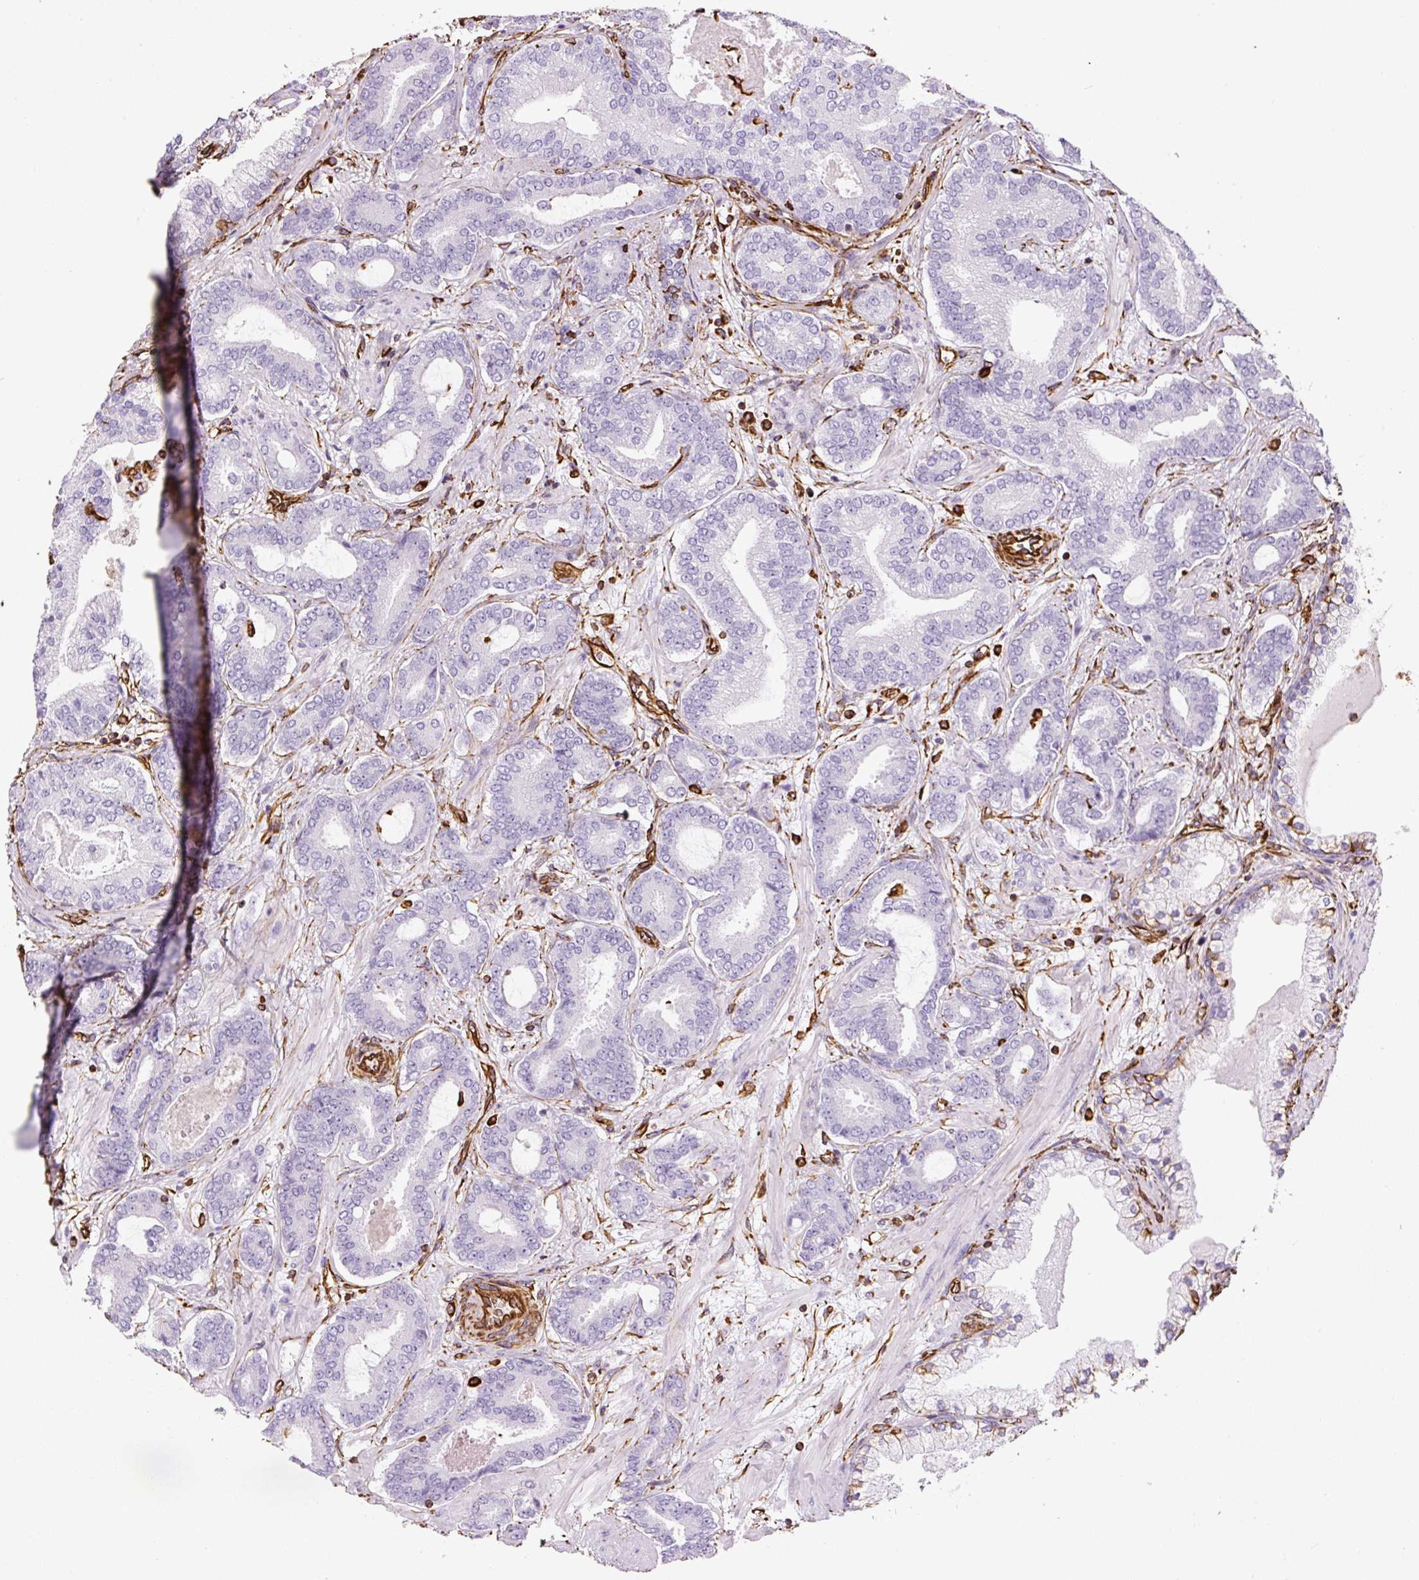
{"staining": {"intensity": "negative", "quantity": "none", "location": "none"}, "tissue": "prostate cancer", "cell_type": "Tumor cells", "image_type": "cancer", "snomed": [{"axis": "morphology", "description": "Adenocarcinoma, Low grade"}, {"axis": "topography", "description": "Prostate and seminal vesicle, NOS"}], "caption": "Tumor cells are negative for brown protein staining in prostate adenocarcinoma (low-grade).", "gene": "VIM", "patient": {"sex": "male", "age": 61}}